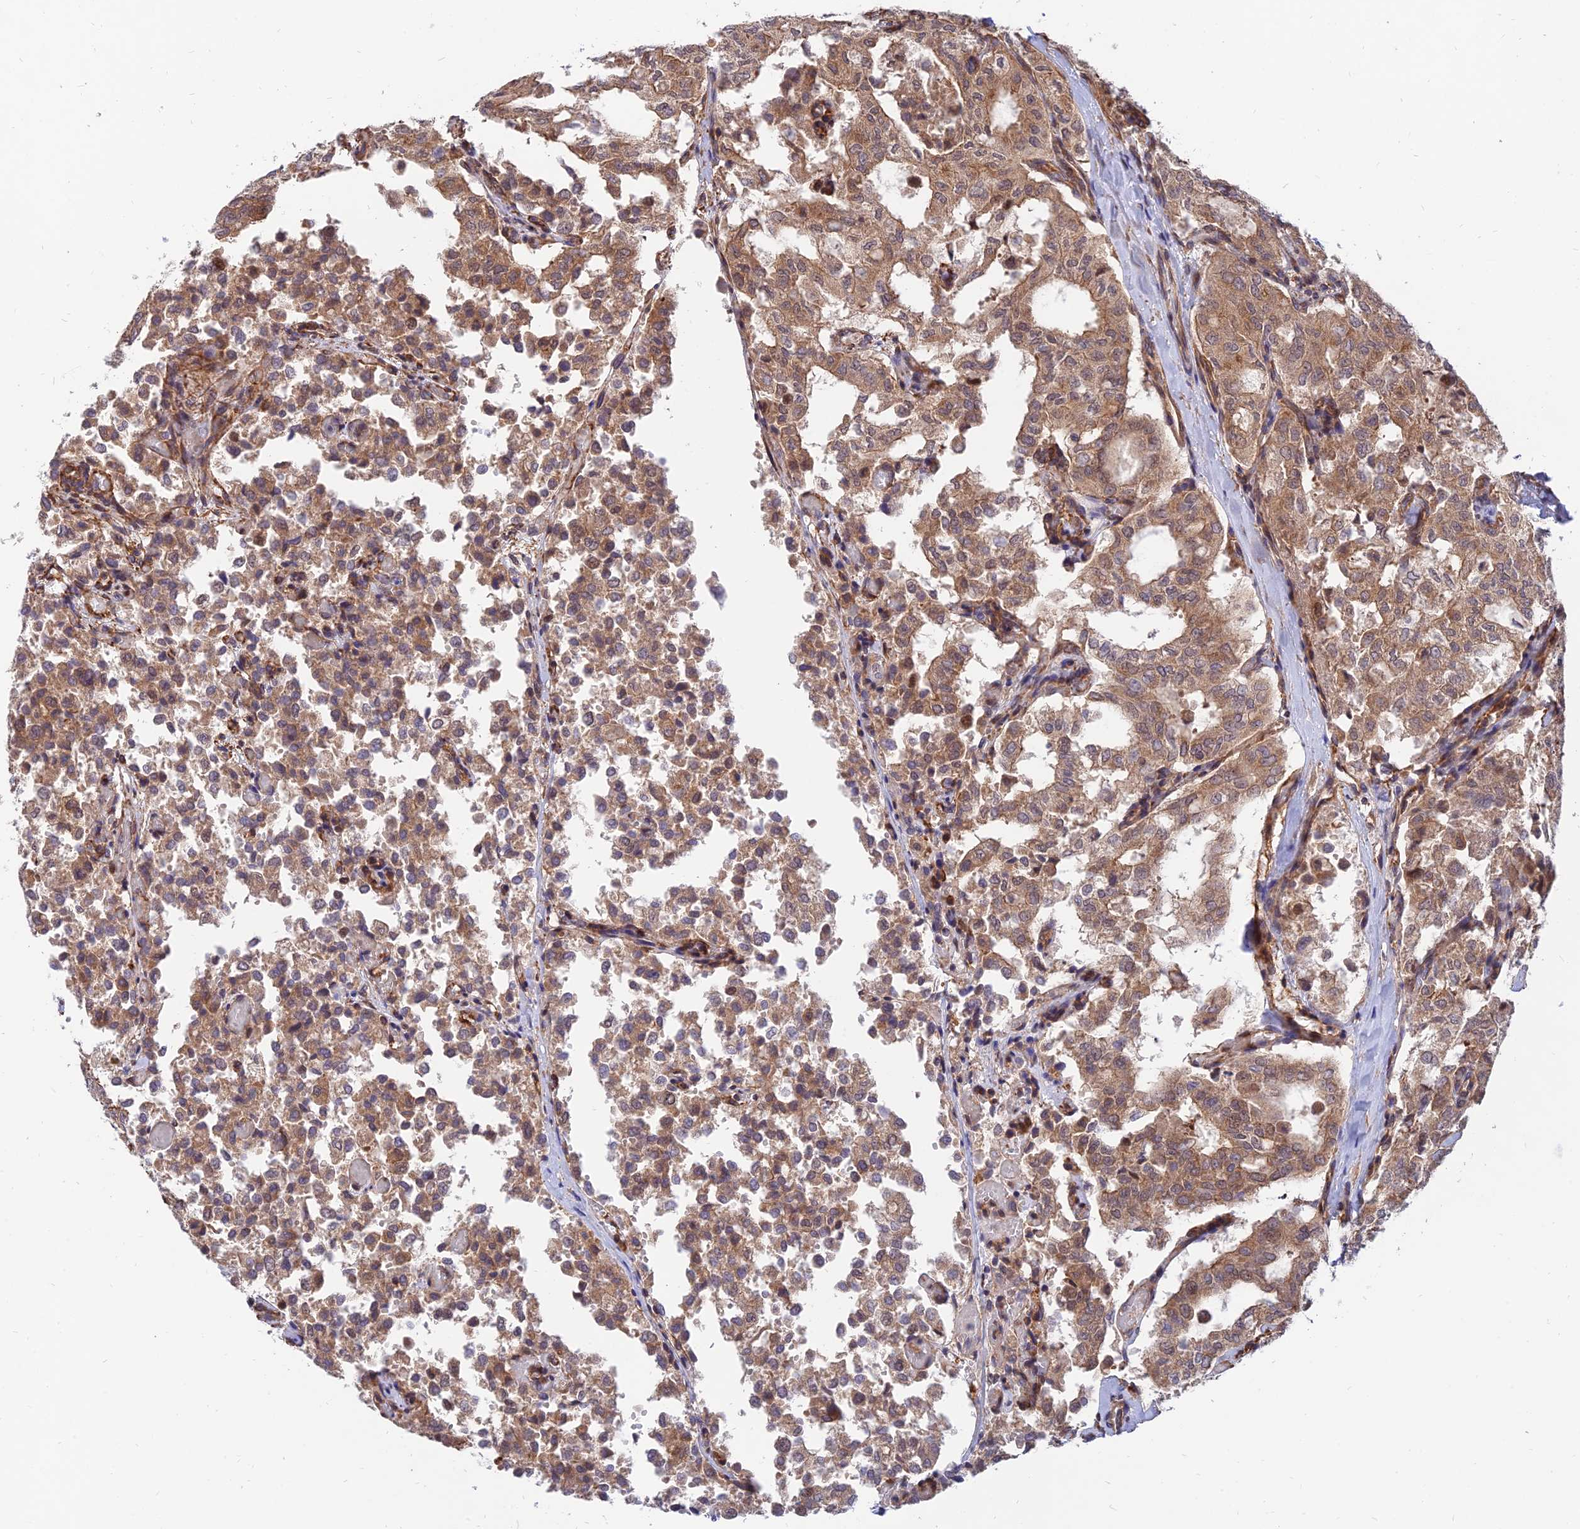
{"staining": {"intensity": "moderate", "quantity": ">75%", "location": "cytoplasmic/membranous,nuclear"}, "tissue": "thyroid cancer", "cell_type": "Tumor cells", "image_type": "cancer", "snomed": [{"axis": "morphology", "description": "Follicular adenoma carcinoma, NOS"}, {"axis": "topography", "description": "Thyroid gland"}], "caption": "Protein positivity by immunohistochemistry (IHC) reveals moderate cytoplasmic/membranous and nuclear expression in about >75% of tumor cells in thyroid cancer. (IHC, brightfield microscopy, high magnification).", "gene": "WDR41", "patient": {"sex": "male", "age": 75}}